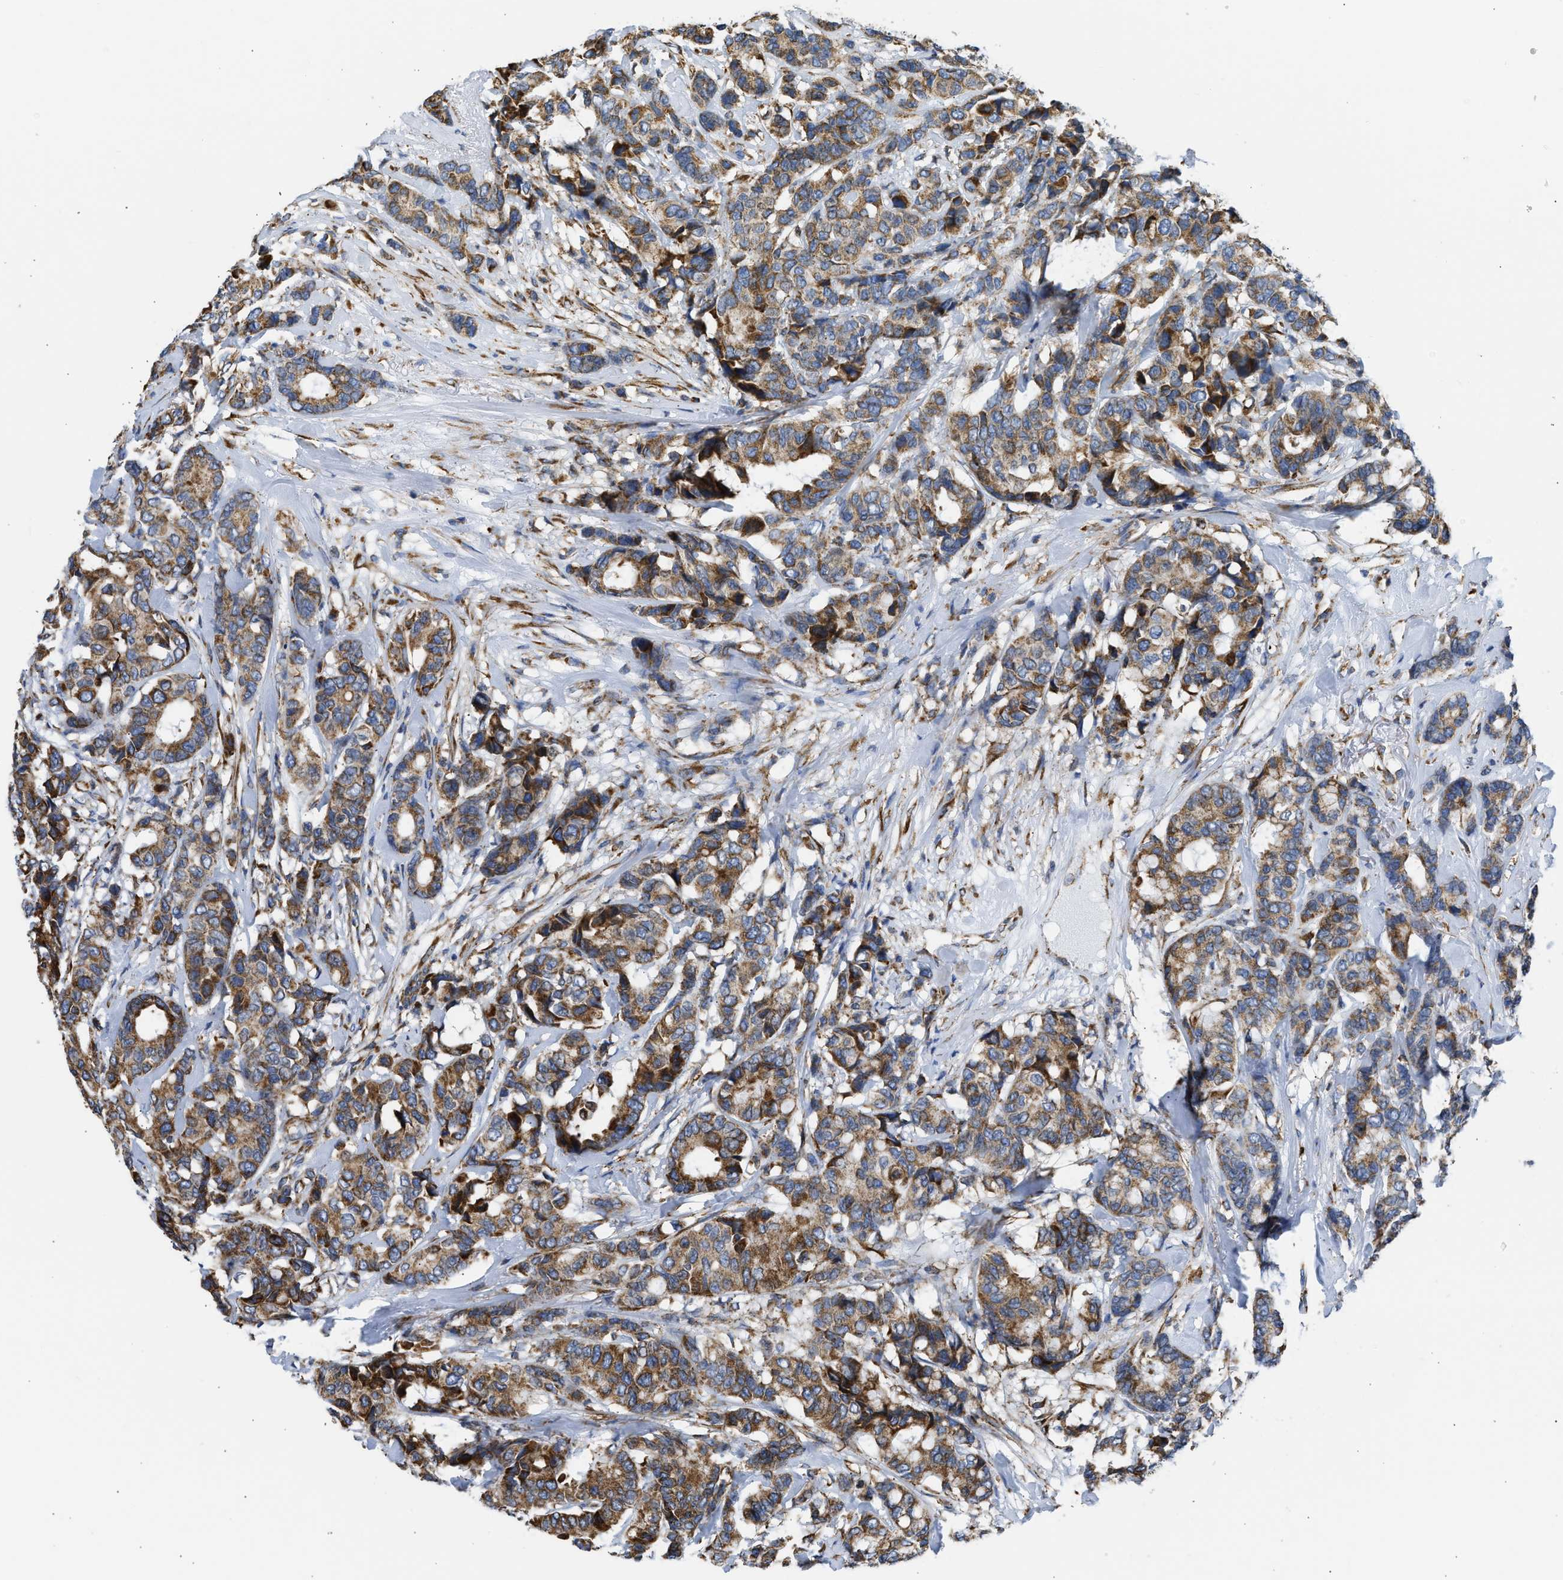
{"staining": {"intensity": "moderate", "quantity": ">75%", "location": "cytoplasmic/membranous"}, "tissue": "breast cancer", "cell_type": "Tumor cells", "image_type": "cancer", "snomed": [{"axis": "morphology", "description": "Duct carcinoma"}, {"axis": "topography", "description": "Breast"}], "caption": "The histopathology image demonstrates a brown stain indicating the presence of a protein in the cytoplasmic/membranous of tumor cells in infiltrating ductal carcinoma (breast). (Stains: DAB (3,3'-diaminobenzidine) in brown, nuclei in blue, Microscopy: brightfield microscopy at high magnification).", "gene": "CYCS", "patient": {"sex": "female", "age": 87}}